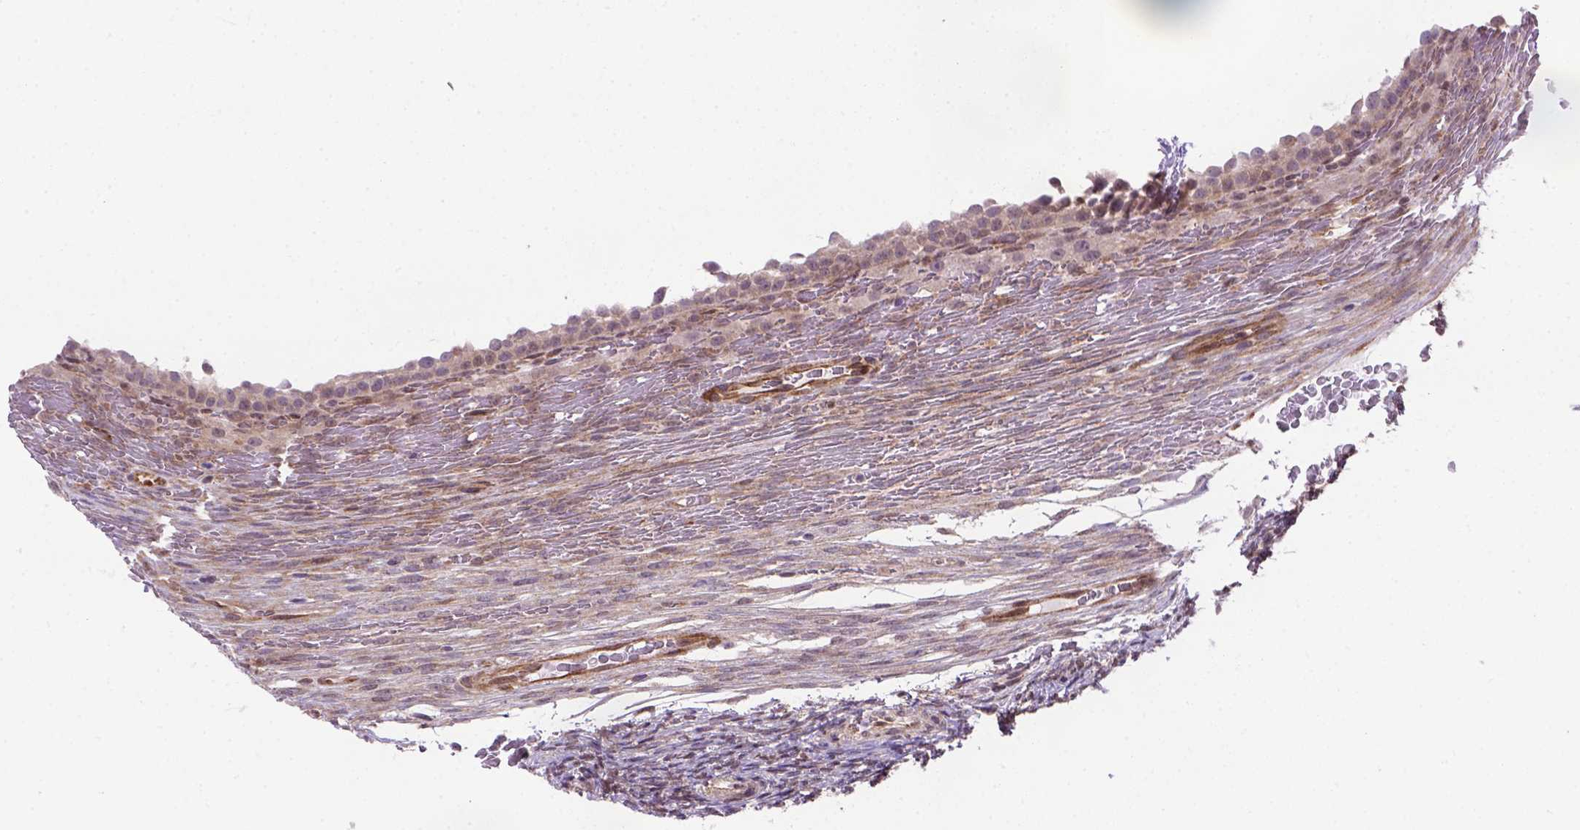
{"staining": {"intensity": "weak", "quantity": "25%-75%", "location": "cytoplasmic/membranous,nuclear"}, "tissue": "ovary", "cell_type": "Follicle cells", "image_type": "normal", "snomed": [{"axis": "morphology", "description": "Normal tissue, NOS"}, {"axis": "topography", "description": "Ovary"}], "caption": "The photomicrograph displays a brown stain indicating the presence of a protein in the cytoplasmic/membranous,nuclear of follicle cells in ovary.", "gene": "MGMT", "patient": {"sex": "female", "age": 34}}